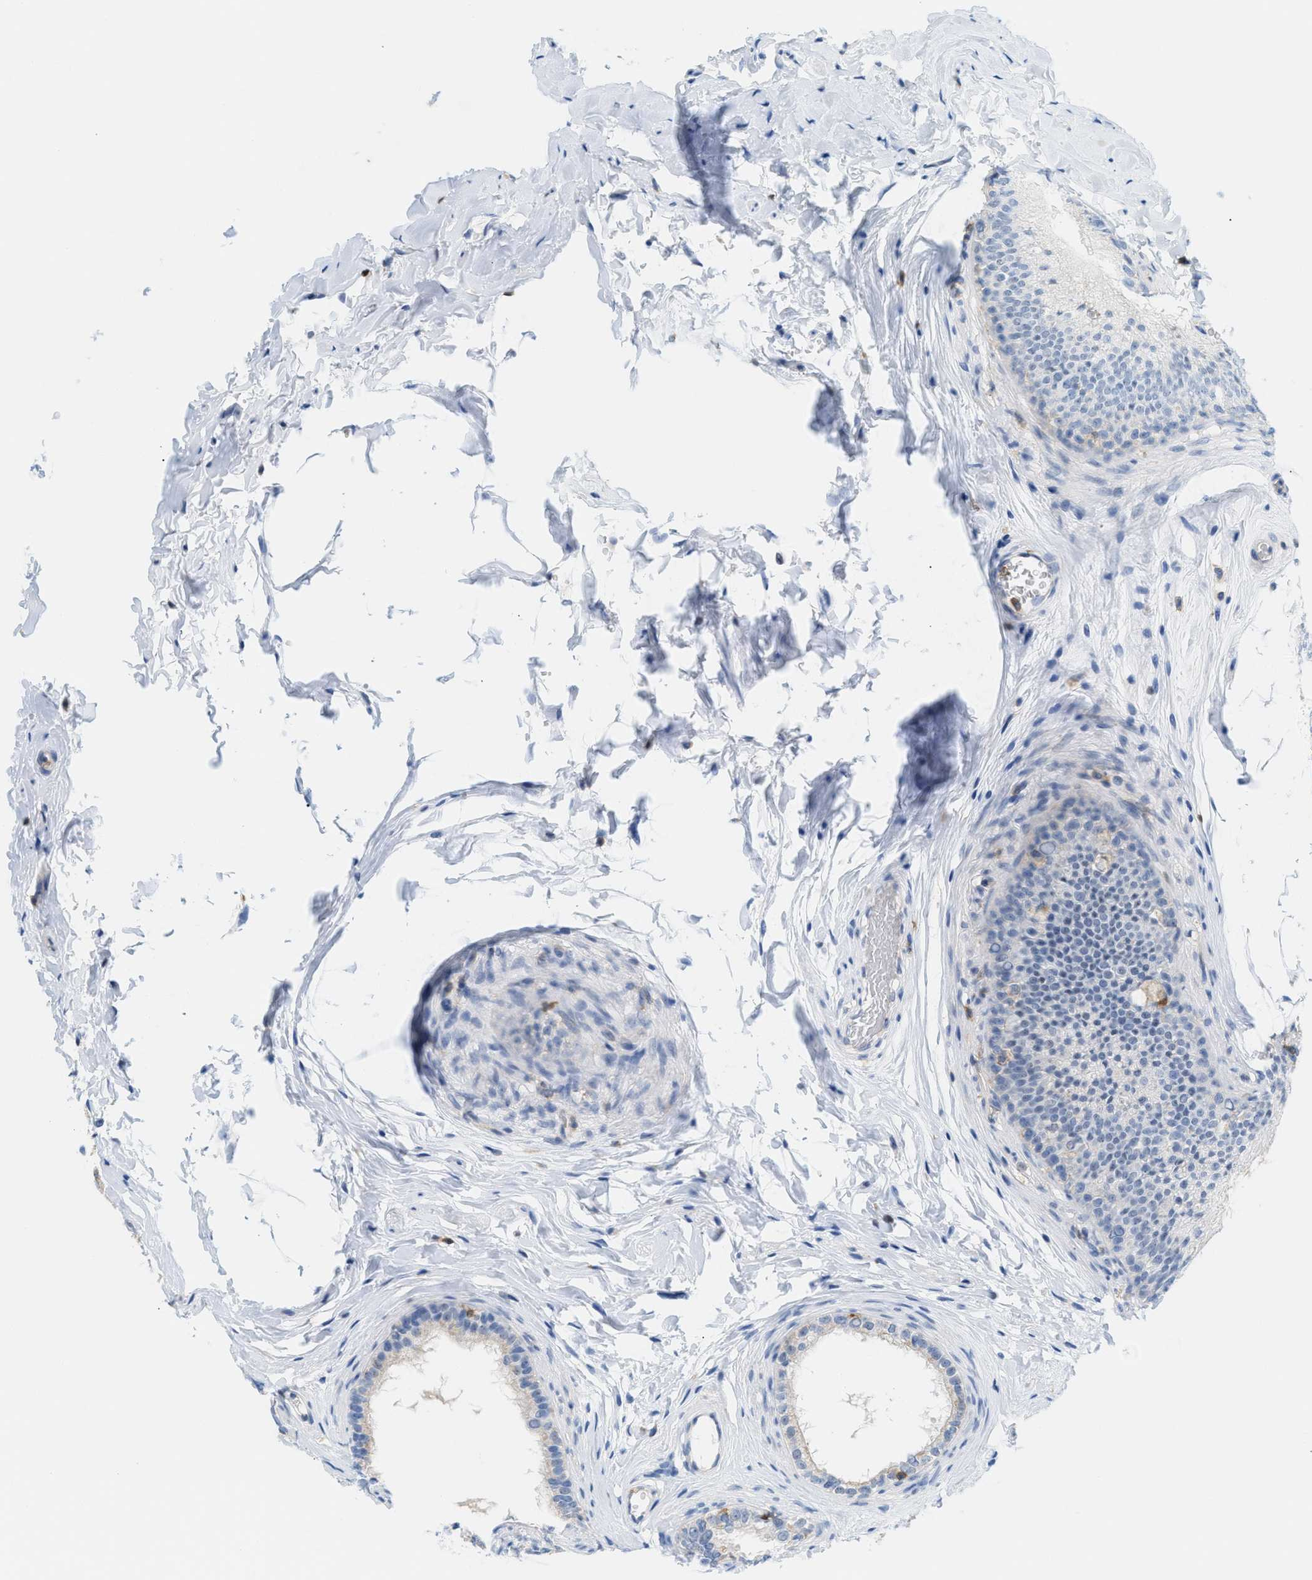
{"staining": {"intensity": "weak", "quantity": "<25%", "location": "cytoplasmic/membranous"}, "tissue": "epididymis", "cell_type": "Glandular cells", "image_type": "normal", "snomed": [{"axis": "morphology", "description": "Normal tissue, NOS"}, {"axis": "topography", "description": "Testis"}, {"axis": "topography", "description": "Epididymis"}], "caption": "Immunohistochemistry image of unremarkable epididymis stained for a protein (brown), which exhibits no expression in glandular cells. The staining was performed using DAB to visualize the protein expression in brown, while the nuclei were stained in blue with hematoxylin (Magnification: 20x).", "gene": "IL16", "patient": {"sex": "male", "age": 36}}